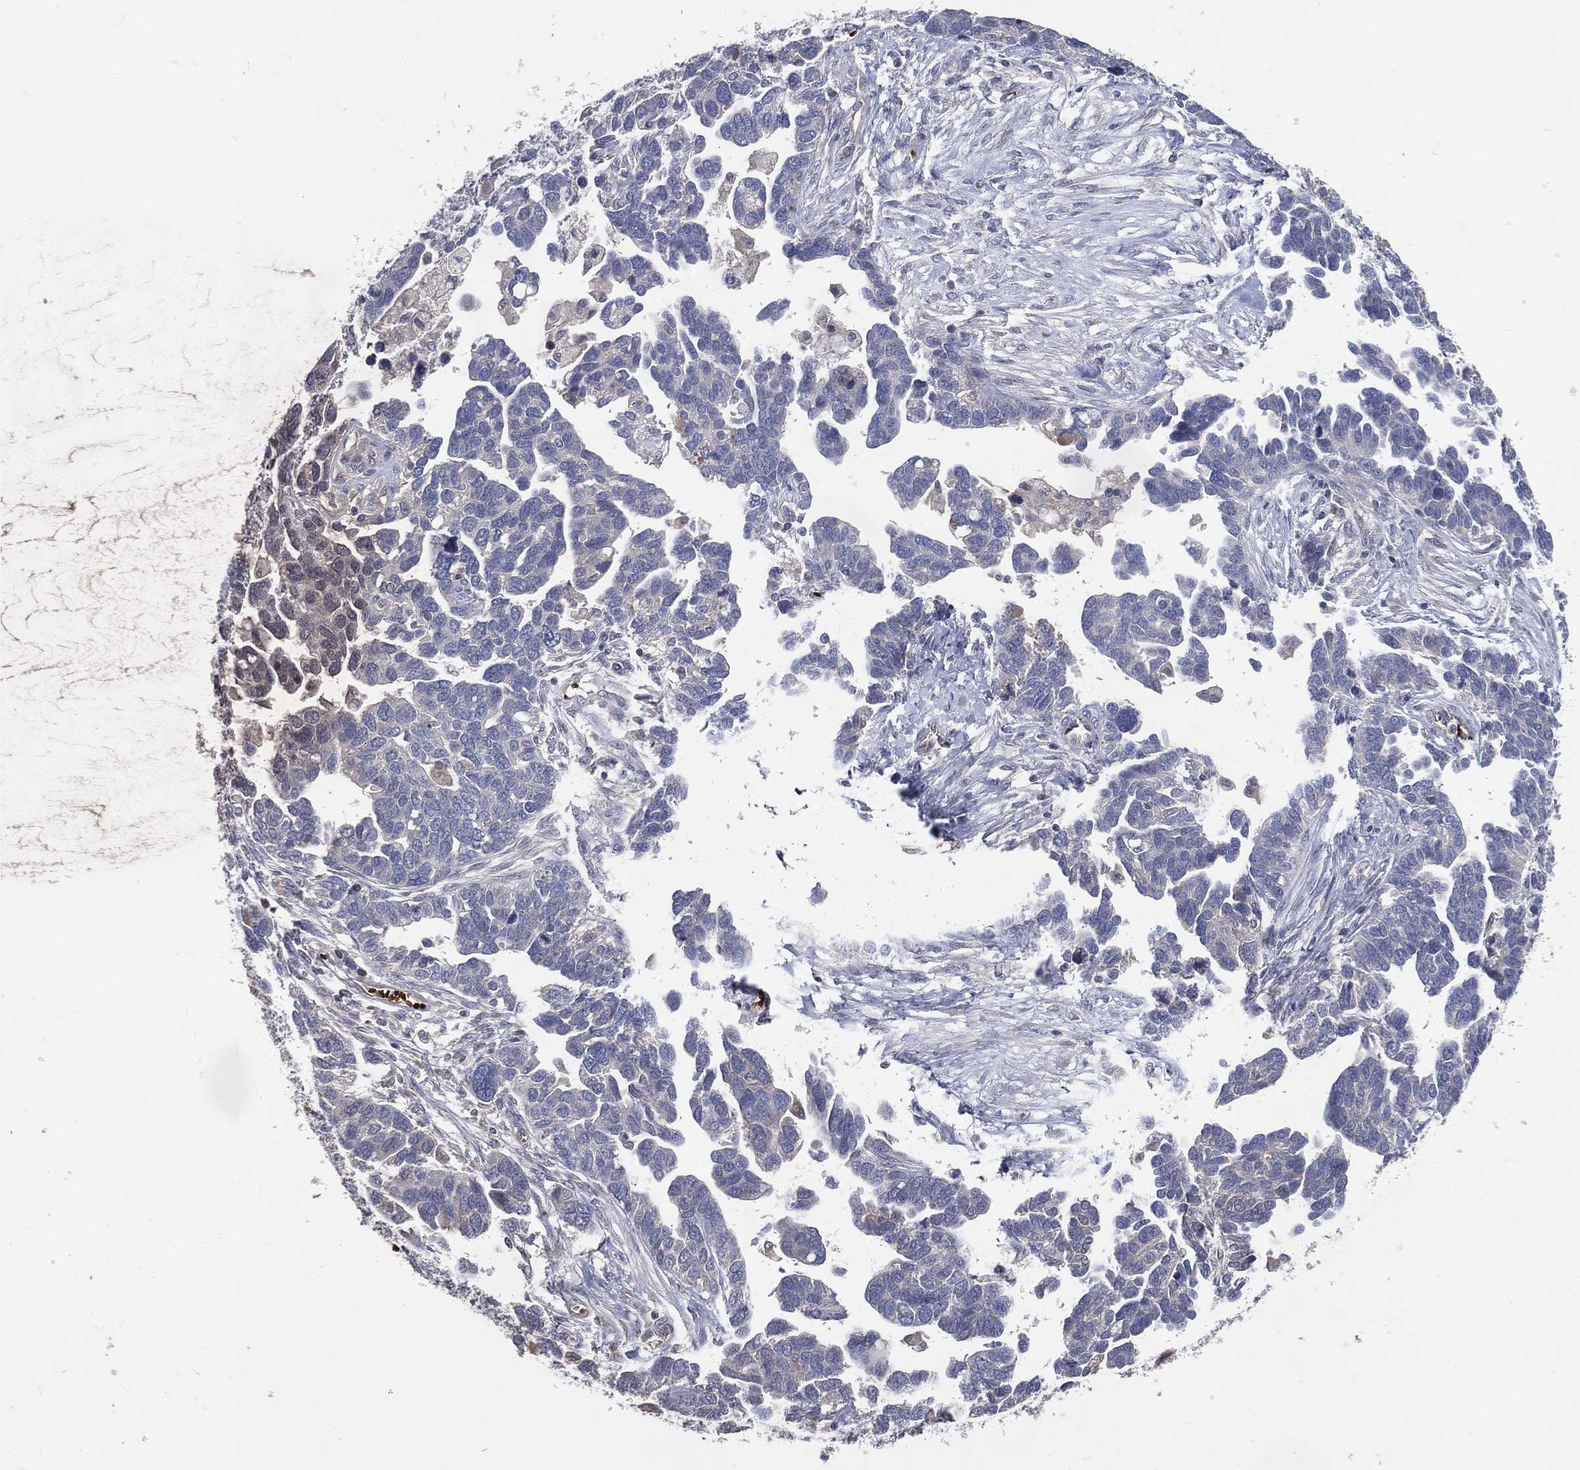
{"staining": {"intensity": "negative", "quantity": "none", "location": "none"}, "tissue": "ovarian cancer", "cell_type": "Tumor cells", "image_type": "cancer", "snomed": [{"axis": "morphology", "description": "Cystadenocarcinoma, serous, NOS"}, {"axis": "topography", "description": "Ovary"}], "caption": "Human ovarian cancer (serous cystadenocarcinoma) stained for a protein using immunohistochemistry exhibits no staining in tumor cells.", "gene": "DNAH7", "patient": {"sex": "female", "age": 54}}